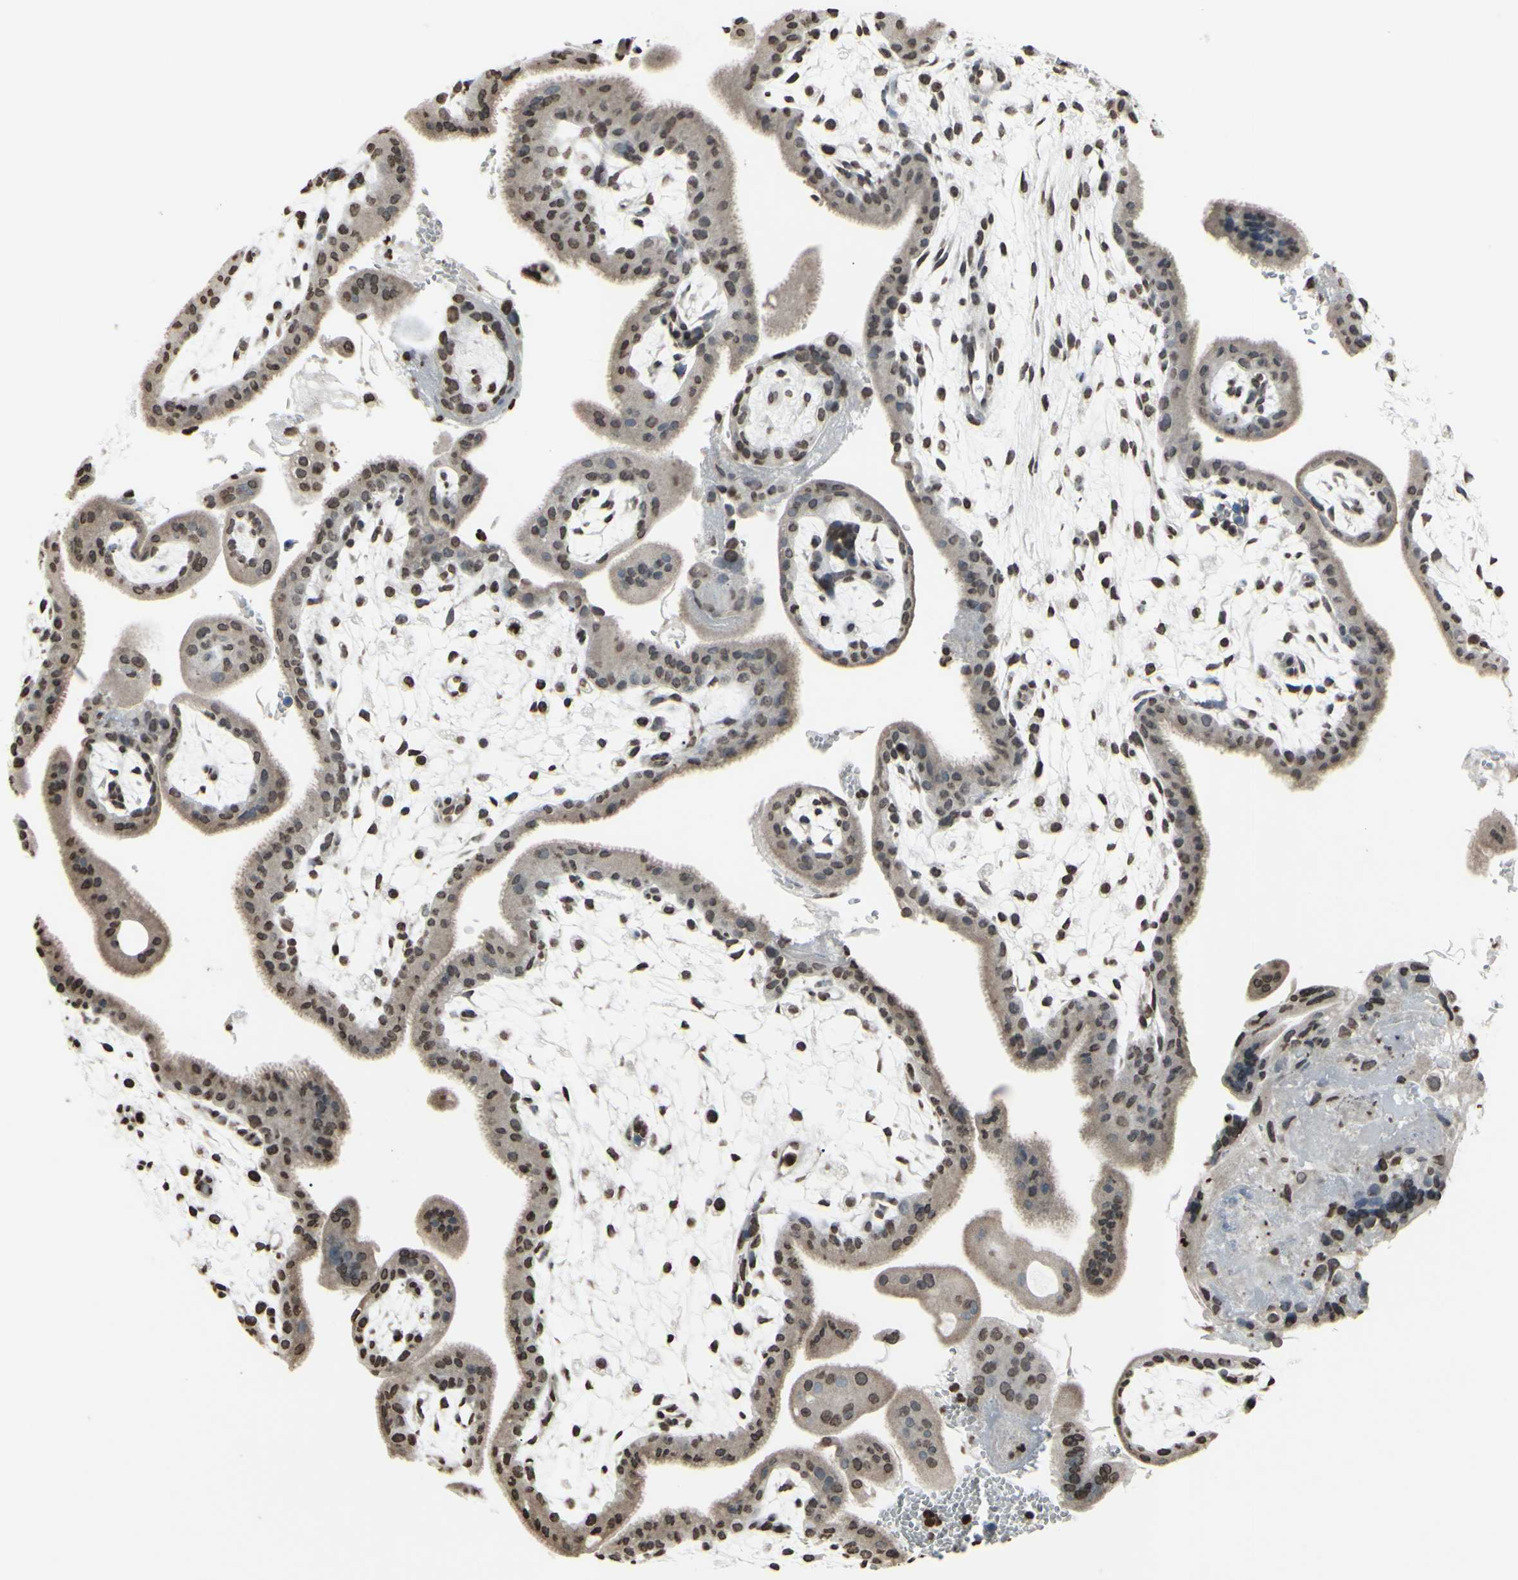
{"staining": {"intensity": "weak", "quantity": "25%-75%", "location": "nuclear"}, "tissue": "placenta", "cell_type": "Decidual cells", "image_type": "normal", "snomed": [{"axis": "morphology", "description": "Normal tissue, NOS"}, {"axis": "topography", "description": "Placenta"}], "caption": "Immunohistochemical staining of normal human placenta shows weak nuclear protein expression in about 25%-75% of decidual cells. Nuclei are stained in blue.", "gene": "CD79B", "patient": {"sex": "female", "age": 35}}